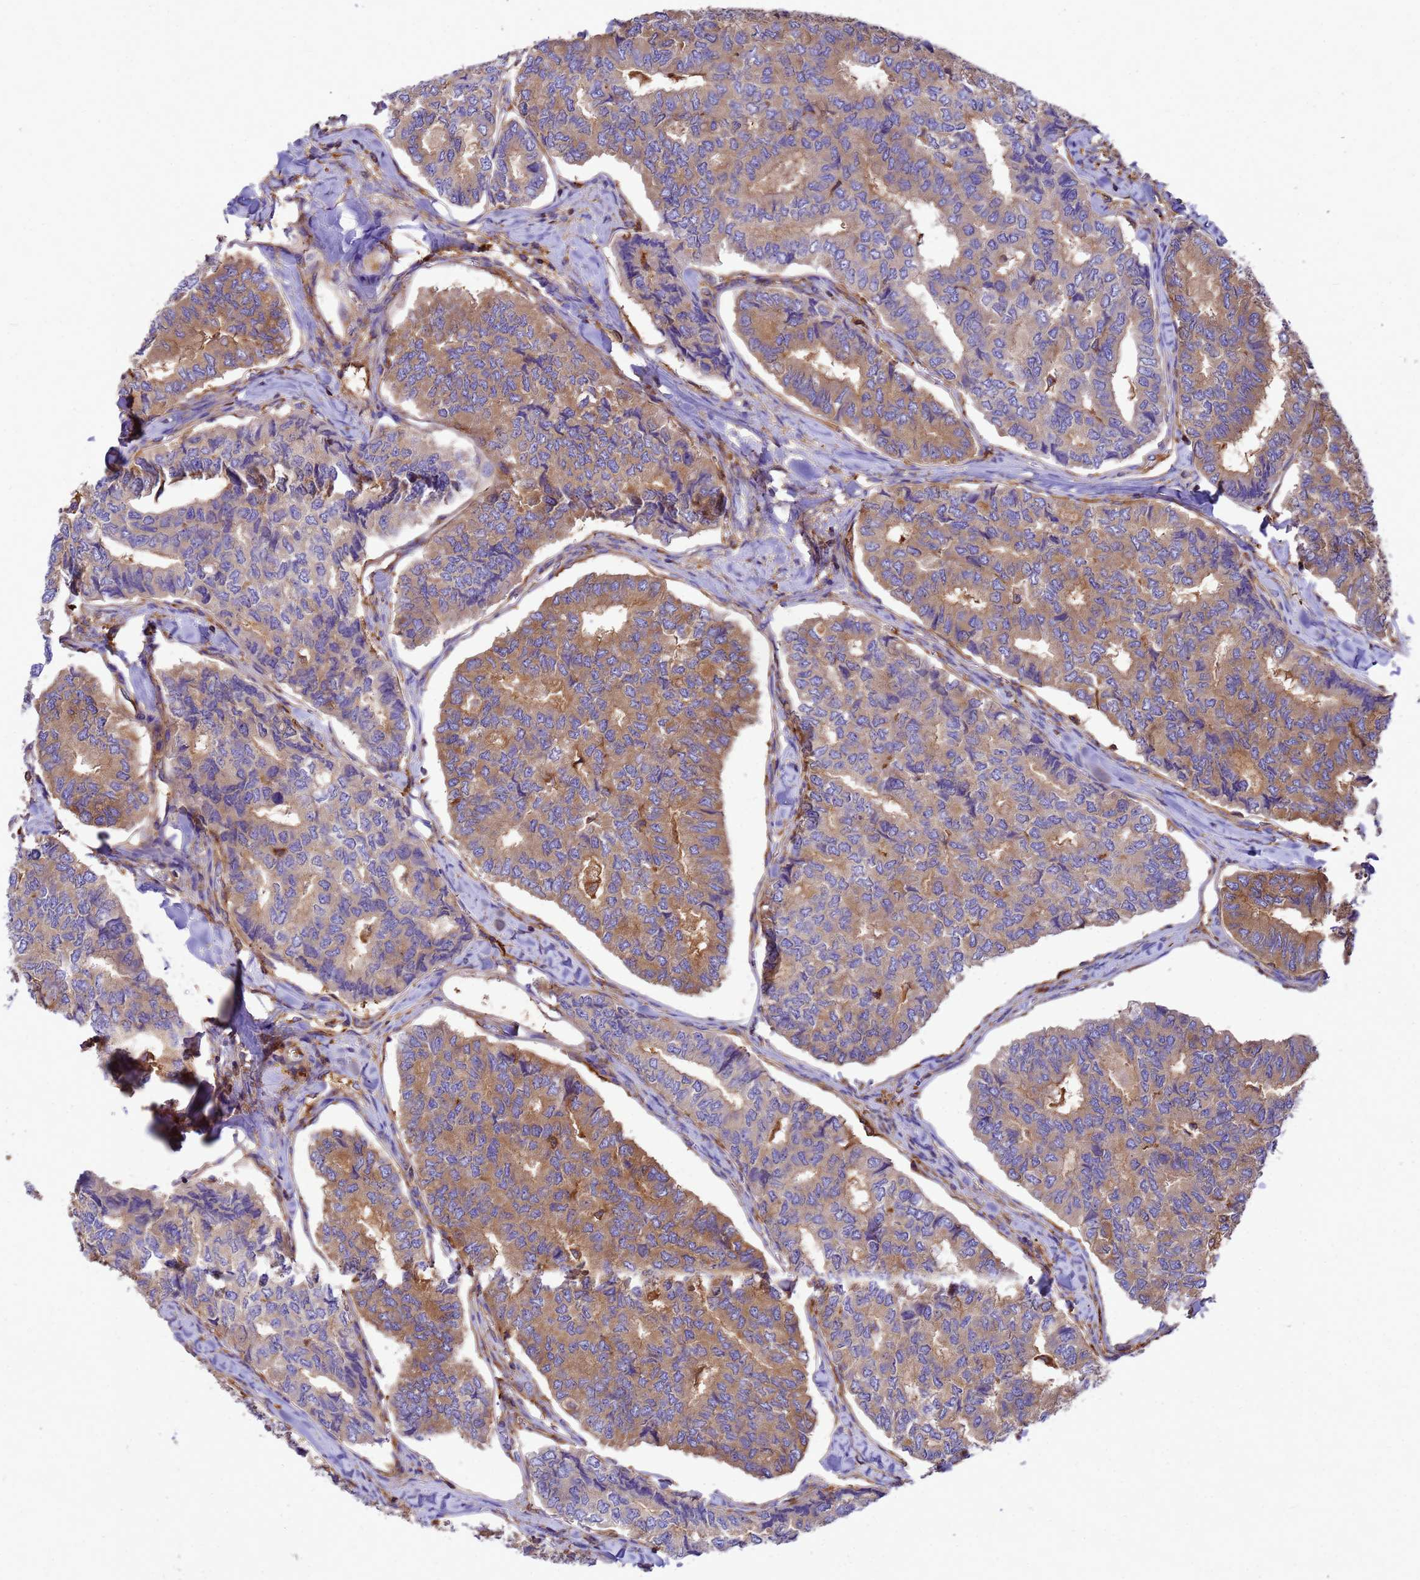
{"staining": {"intensity": "moderate", "quantity": "25%-75%", "location": "cytoplasmic/membranous"}, "tissue": "thyroid cancer", "cell_type": "Tumor cells", "image_type": "cancer", "snomed": [{"axis": "morphology", "description": "Papillary adenocarcinoma, NOS"}, {"axis": "topography", "description": "Thyroid gland"}], "caption": "High-magnification brightfield microscopy of thyroid cancer stained with DAB (brown) and counterstained with hematoxylin (blue). tumor cells exhibit moderate cytoplasmic/membranous positivity is identified in approximately25%-75% of cells.", "gene": "ZNF235", "patient": {"sex": "female", "age": 35}}